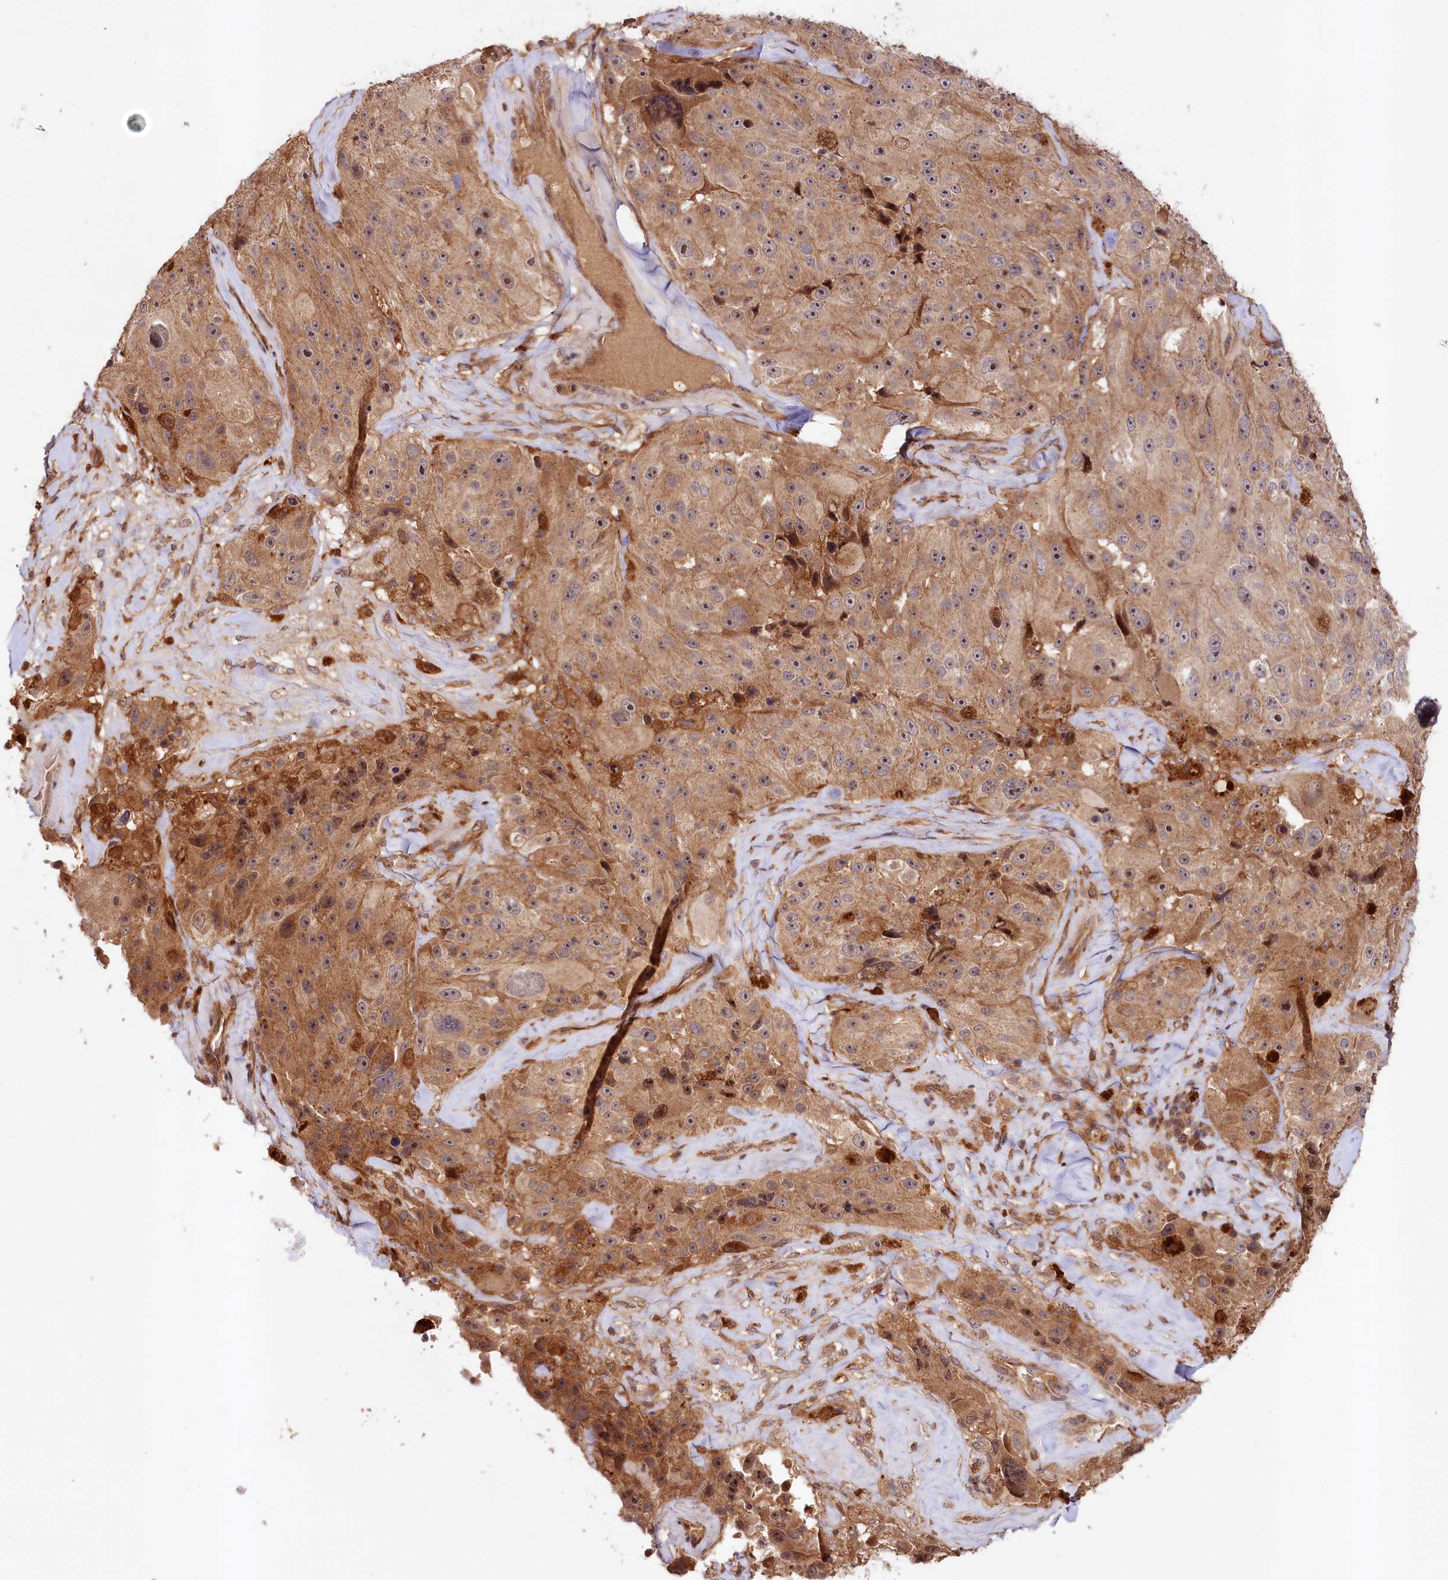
{"staining": {"intensity": "moderate", "quantity": ">75%", "location": "cytoplasmic/membranous,nuclear"}, "tissue": "melanoma", "cell_type": "Tumor cells", "image_type": "cancer", "snomed": [{"axis": "morphology", "description": "Malignant melanoma, Metastatic site"}, {"axis": "topography", "description": "Lymph node"}], "caption": "This photomicrograph demonstrates IHC staining of melanoma, with medium moderate cytoplasmic/membranous and nuclear staining in about >75% of tumor cells.", "gene": "NEDD1", "patient": {"sex": "male", "age": 62}}